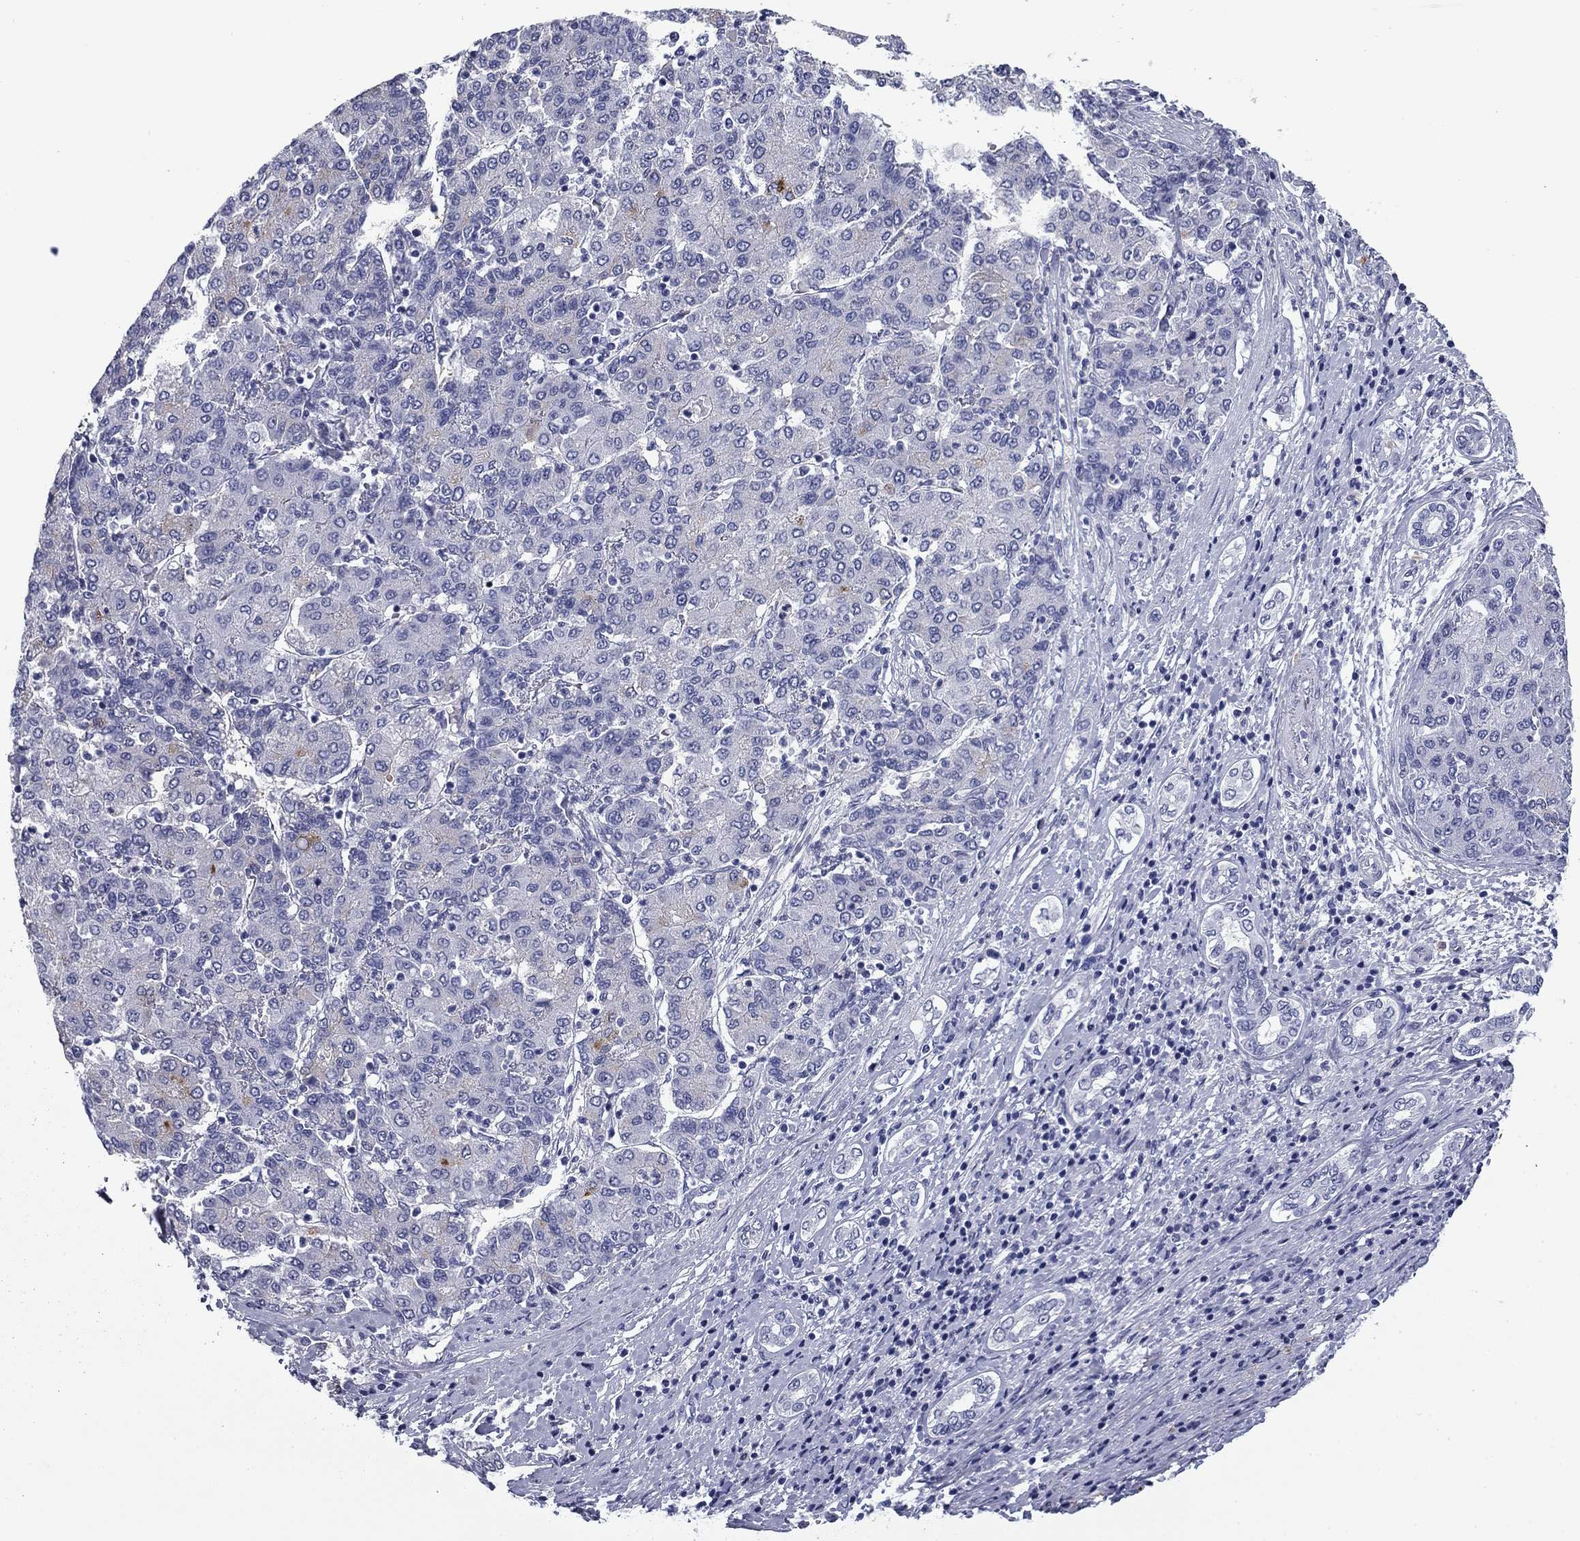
{"staining": {"intensity": "negative", "quantity": "none", "location": "none"}, "tissue": "liver cancer", "cell_type": "Tumor cells", "image_type": "cancer", "snomed": [{"axis": "morphology", "description": "Carcinoma, Hepatocellular, NOS"}, {"axis": "topography", "description": "Liver"}], "caption": "Immunohistochemistry histopathology image of neoplastic tissue: human liver cancer stained with DAB exhibits no significant protein expression in tumor cells.", "gene": "BCL2L14", "patient": {"sex": "male", "age": 65}}